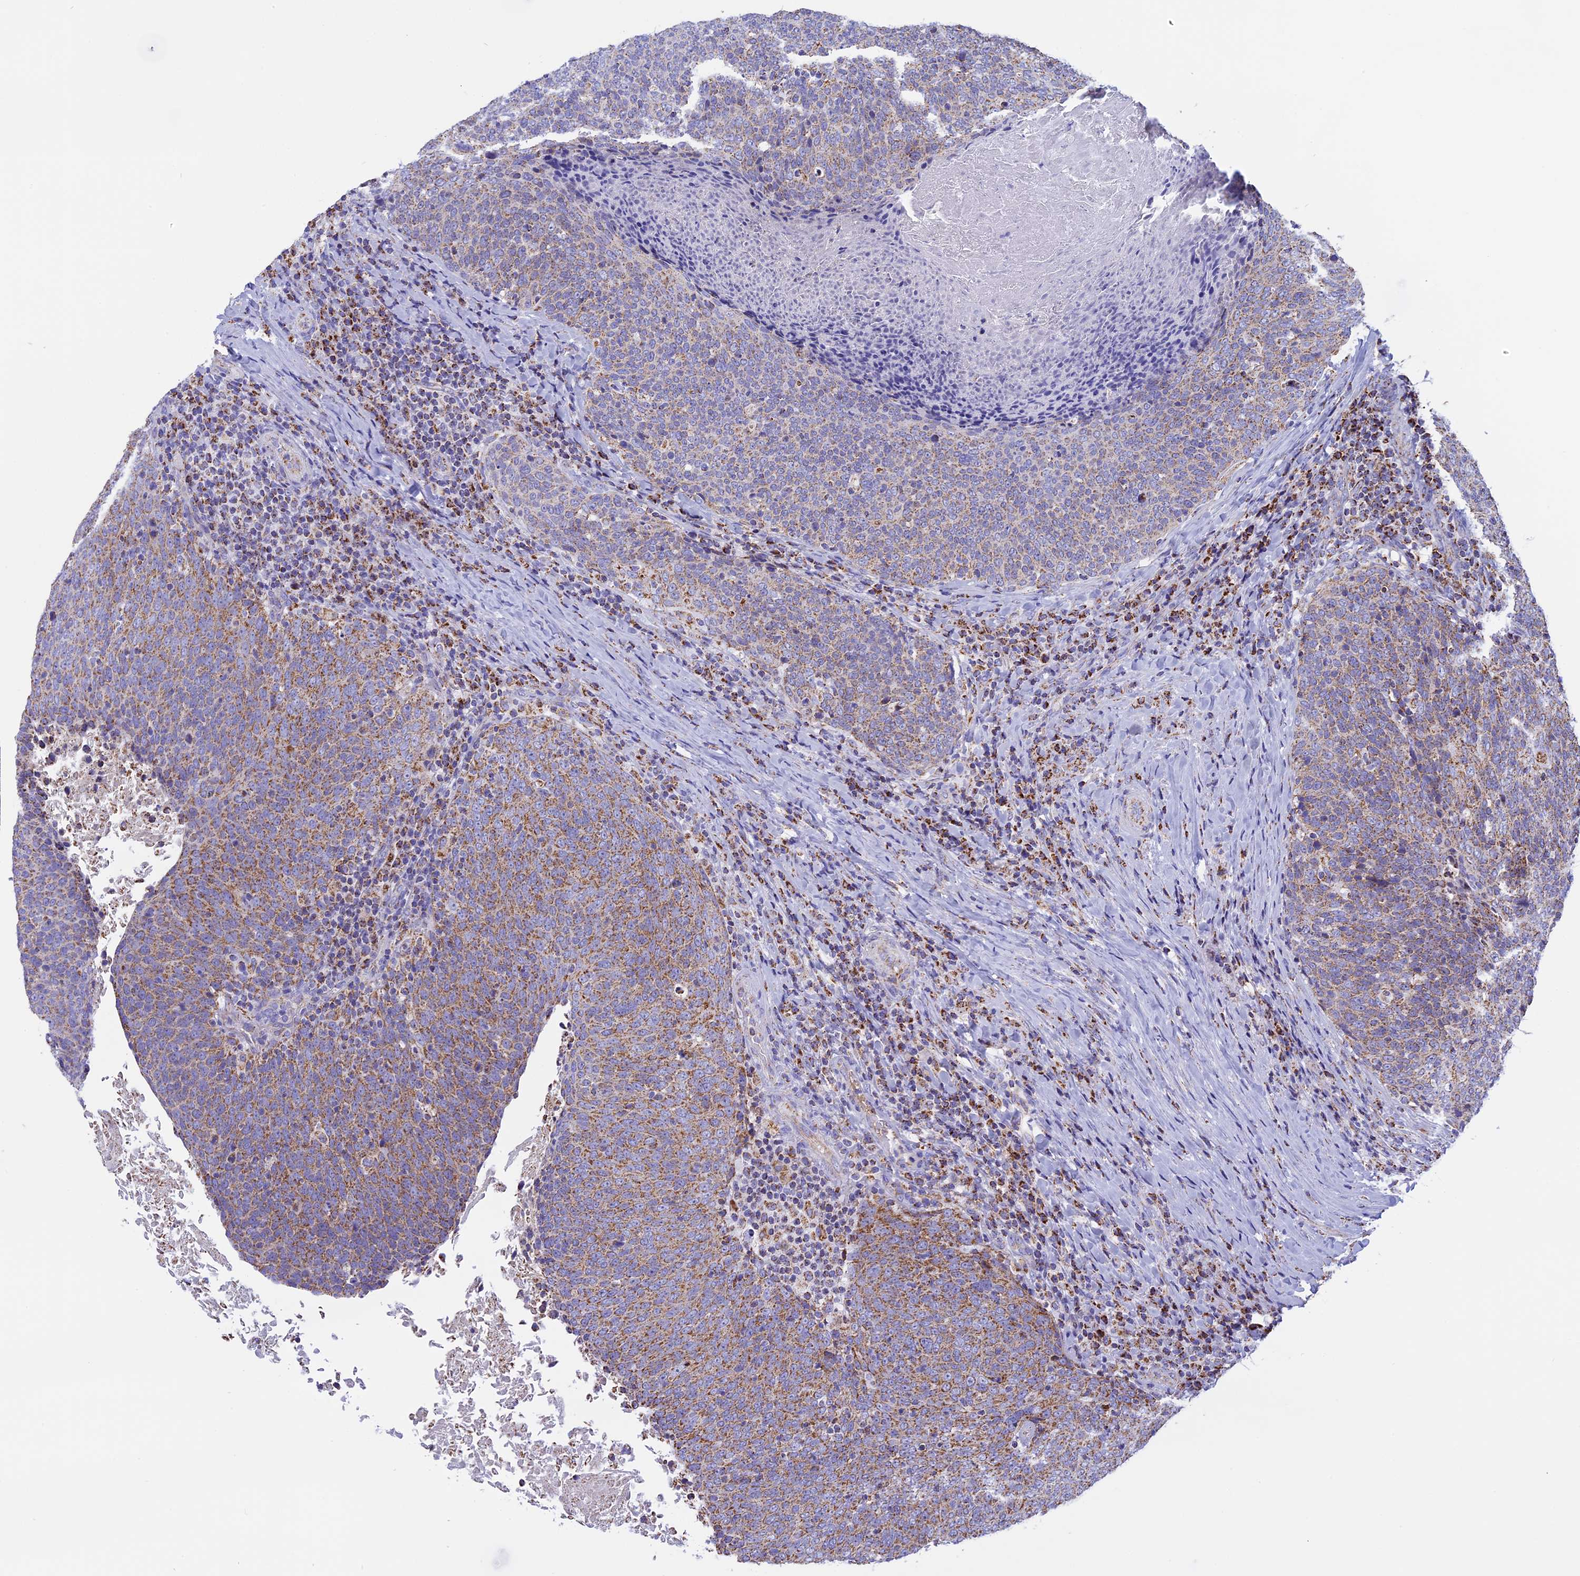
{"staining": {"intensity": "moderate", "quantity": ">75%", "location": "cytoplasmic/membranous"}, "tissue": "head and neck cancer", "cell_type": "Tumor cells", "image_type": "cancer", "snomed": [{"axis": "morphology", "description": "Squamous cell carcinoma, NOS"}, {"axis": "morphology", "description": "Squamous cell carcinoma, metastatic, NOS"}, {"axis": "topography", "description": "Lymph node"}, {"axis": "topography", "description": "Head-Neck"}], "caption": "Head and neck squamous cell carcinoma stained with a protein marker displays moderate staining in tumor cells.", "gene": "KCNG1", "patient": {"sex": "male", "age": 62}}